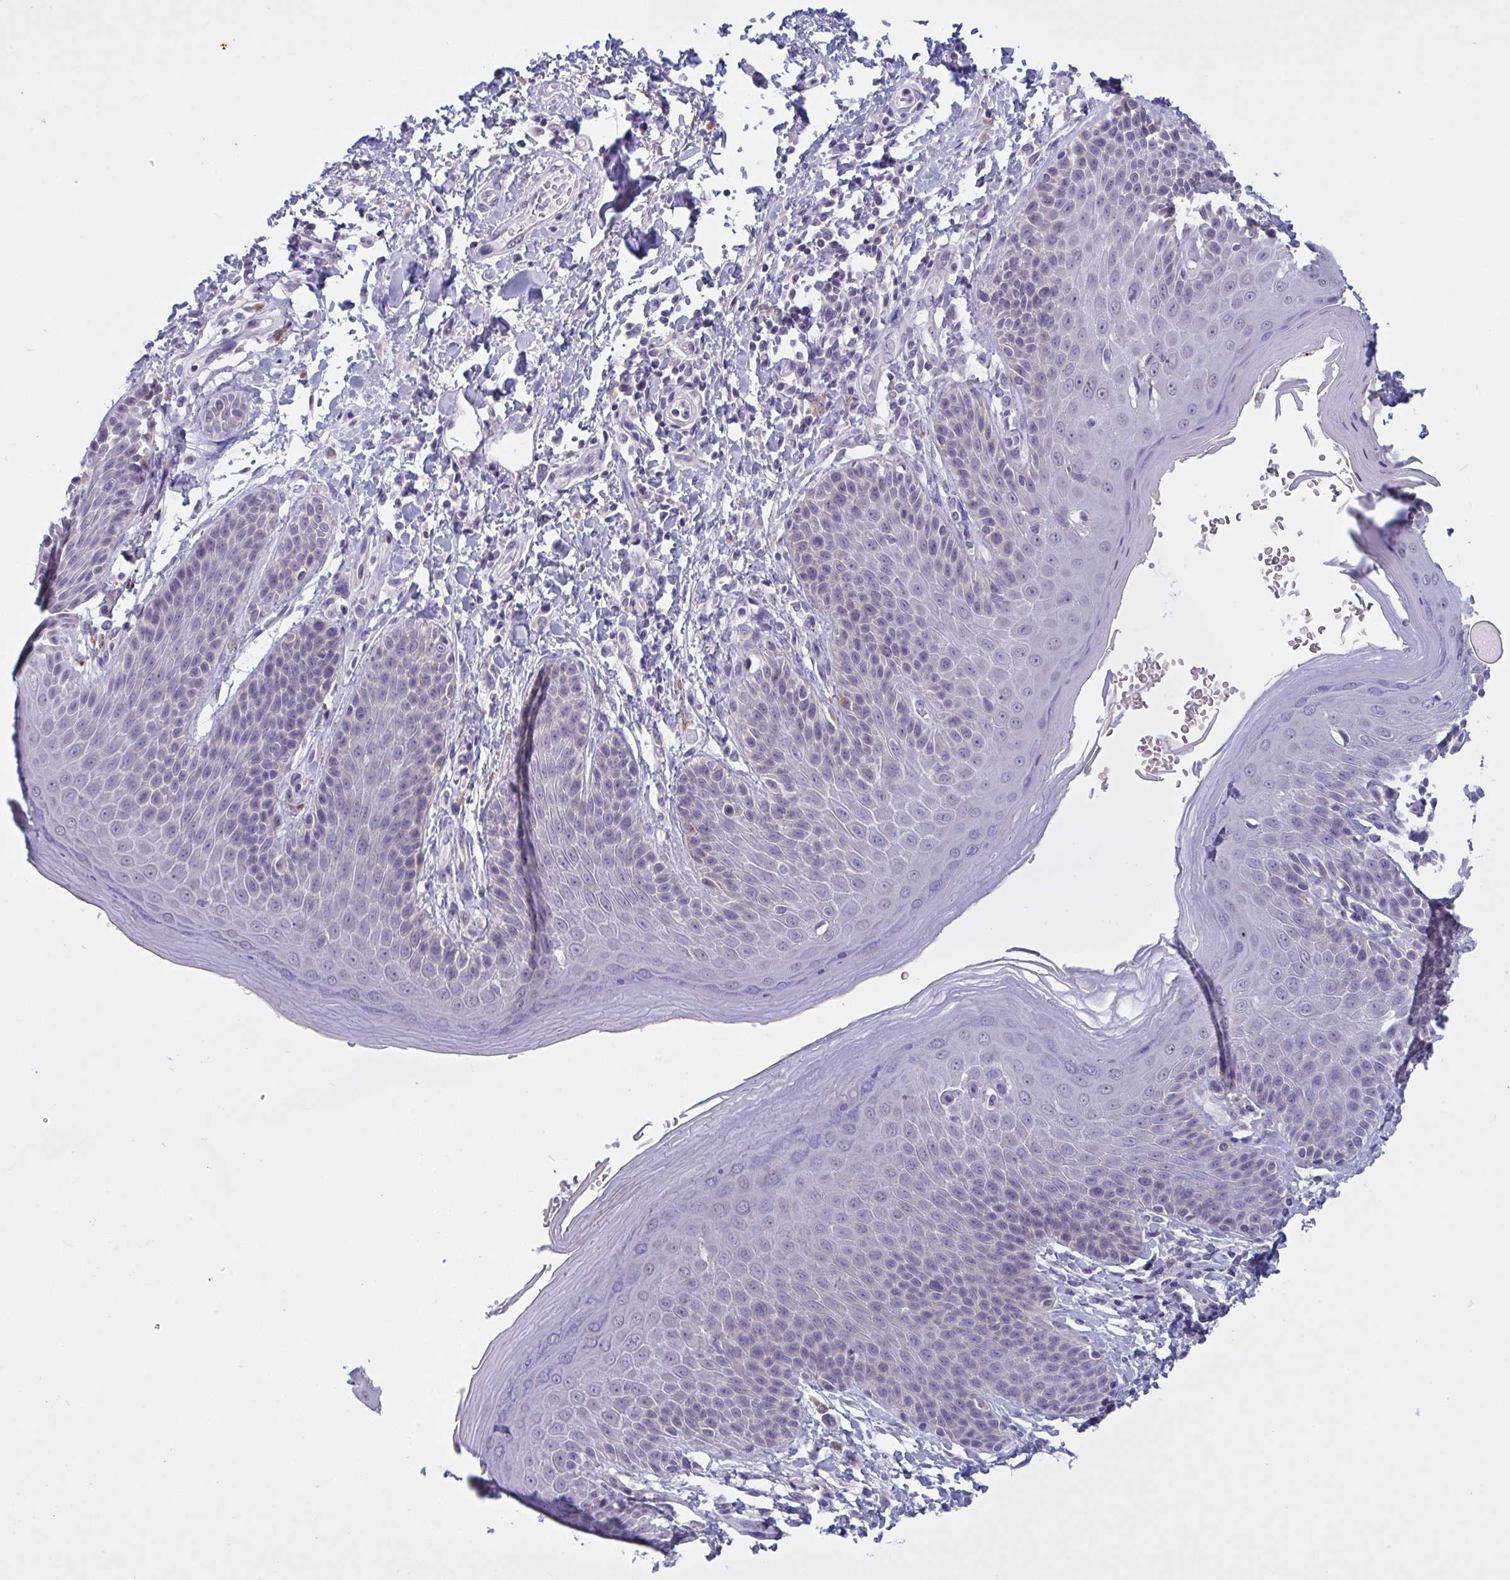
{"staining": {"intensity": "negative", "quantity": "none", "location": "none"}, "tissue": "skin", "cell_type": "Epidermal cells", "image_type": "normal", "snomed": [{"axis": "morphology", "description": "Normal tissue, NOS"}, {"axis": "topography", "description": "Peripheral nerve tissue"}], "caption": "Immunohistochemistry photomicrograph of normal skin: human skin stained with DAB shows no significant protein staining in epidermal cells.", "gene": "TMEM41A", "patient": {"sex": "male", "age": 51}}